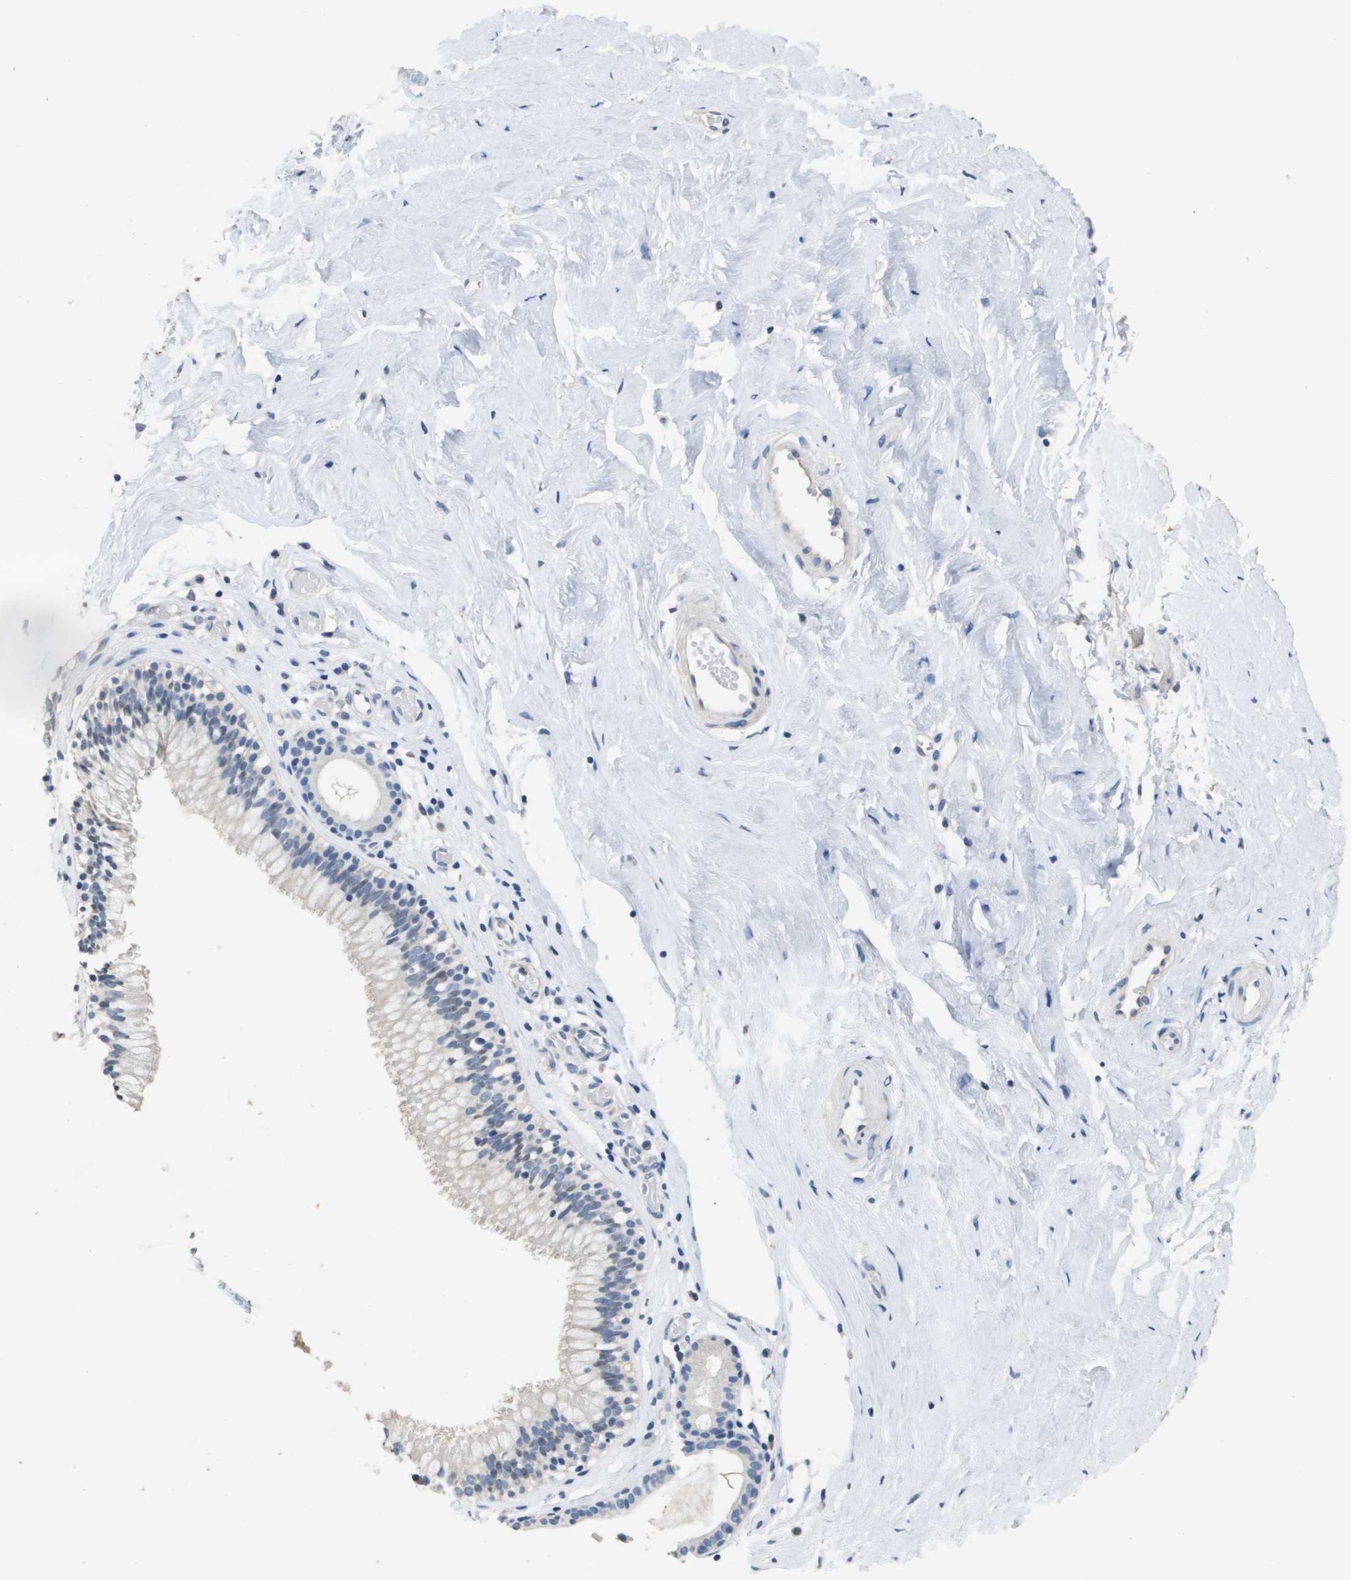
{"staining": {"intensity": "weak", "quantity": "<25%", "location": "cytoplasmic/membranous"}, "tissue": "nasopharynx", "cell_type": "Respiratory epithelial cells", "image_type": "normal", "snomed": [{"axis": "morphology", "description": "Normal tissue, NOS"}, {"axis": "morphology", "description": "Inflammation, NOS"}, {"axis": "topography", "description": "Nasopharynx"}], "caption": "An IHC micrograph of unremarkable nasopharynx is shown. There is no staining in respiratory epithelial cells of nasopharynx.", "gene": "MT3", "patient": {"sex": "male", "age": 48}}